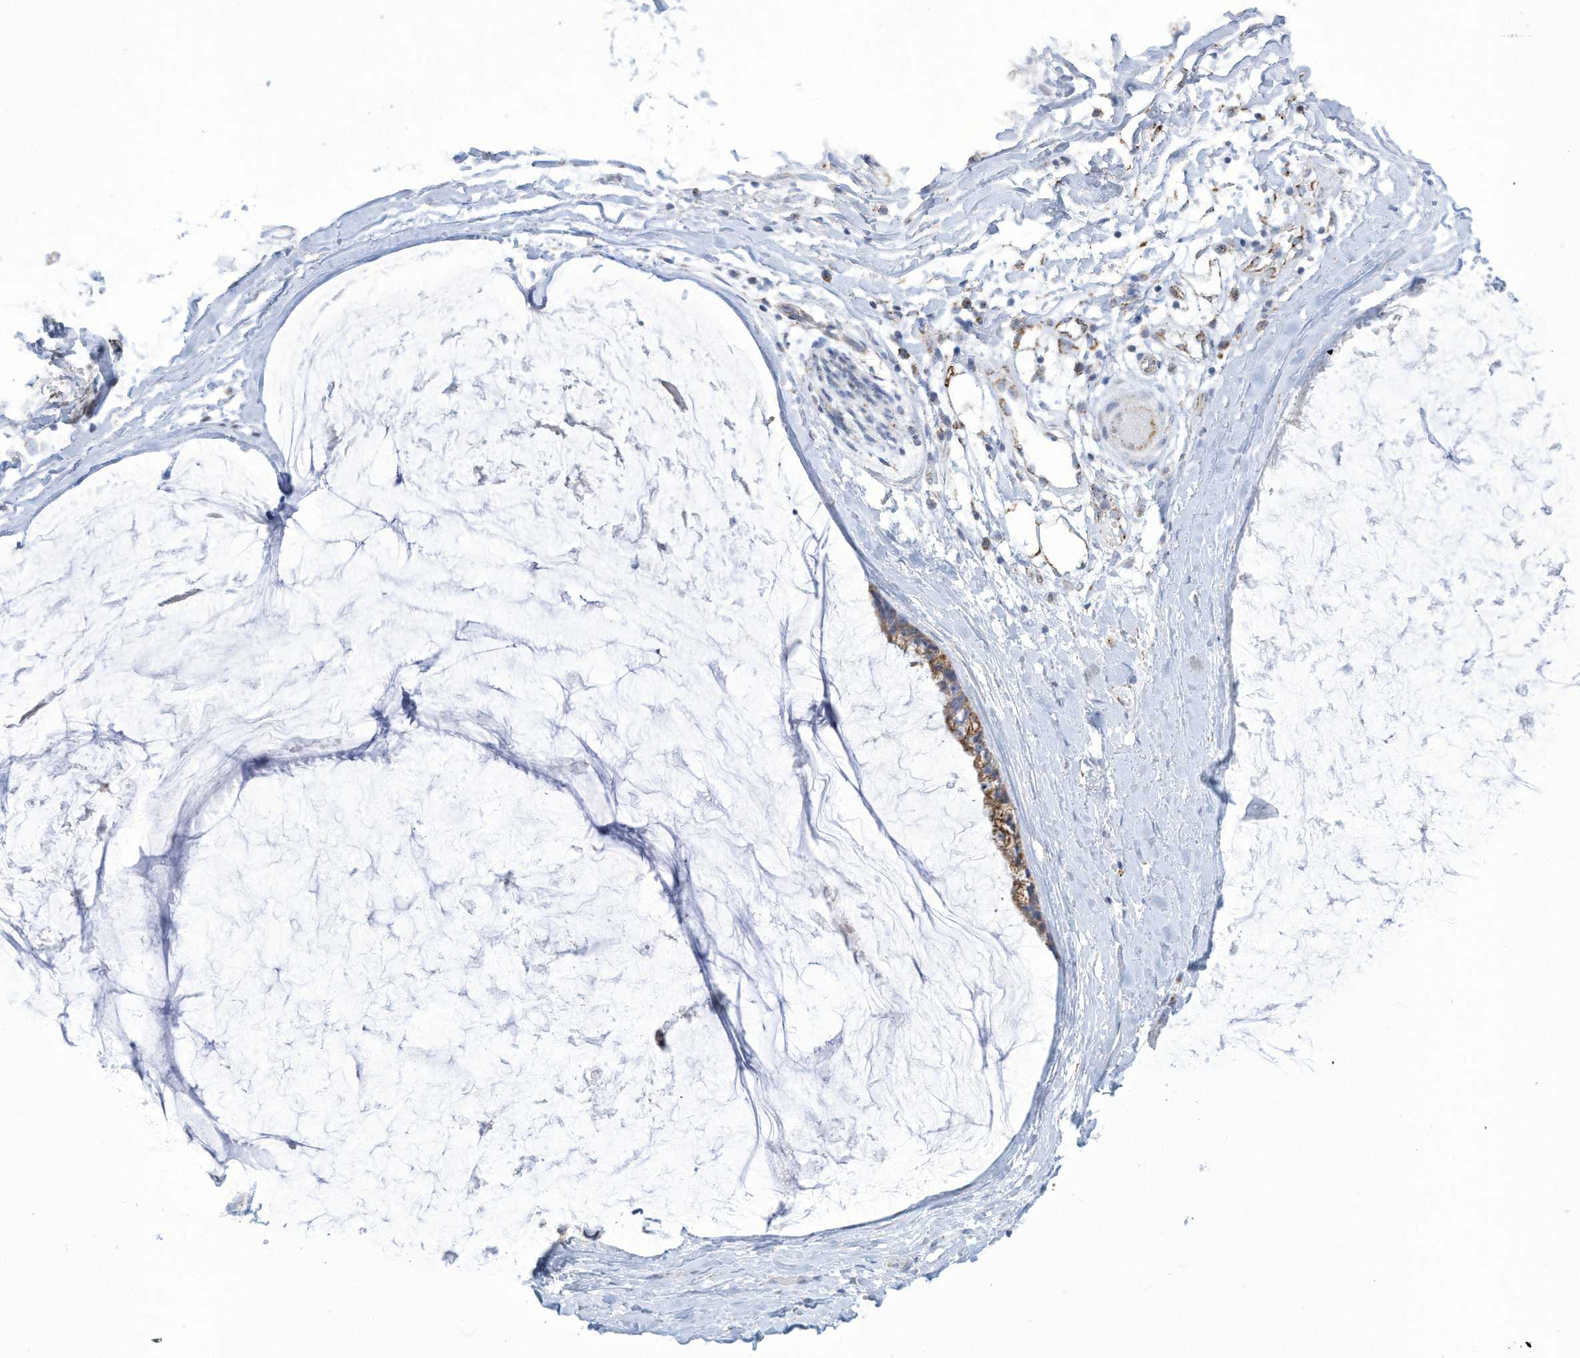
{"staining": {"intensity": "moderate", "quantity": ">75%", "location": "cytoplasmic/membranous"}, "tissue": "ovarian cancer", "cell_type": "Tumor cells", "image_type": "cancer", "snomed": [{"axis": "morphology", "description": "Cystadenocarcinoma, mucinous, NOS"}, {"axis": "topography", "description": "Ovary"}], "caption": "Tumor cells exhibit medium levels of moderate cytoplasmic/membranous expression in approximately >75% of cells in human ovarian cancer. The staining is performed using DAB brown chromogen to label protein expression. The nuclei are counter-stained blue using hematoxylin.", "gene": "ALDH6A1", "patient": {"sex": "female", "age": 39}}